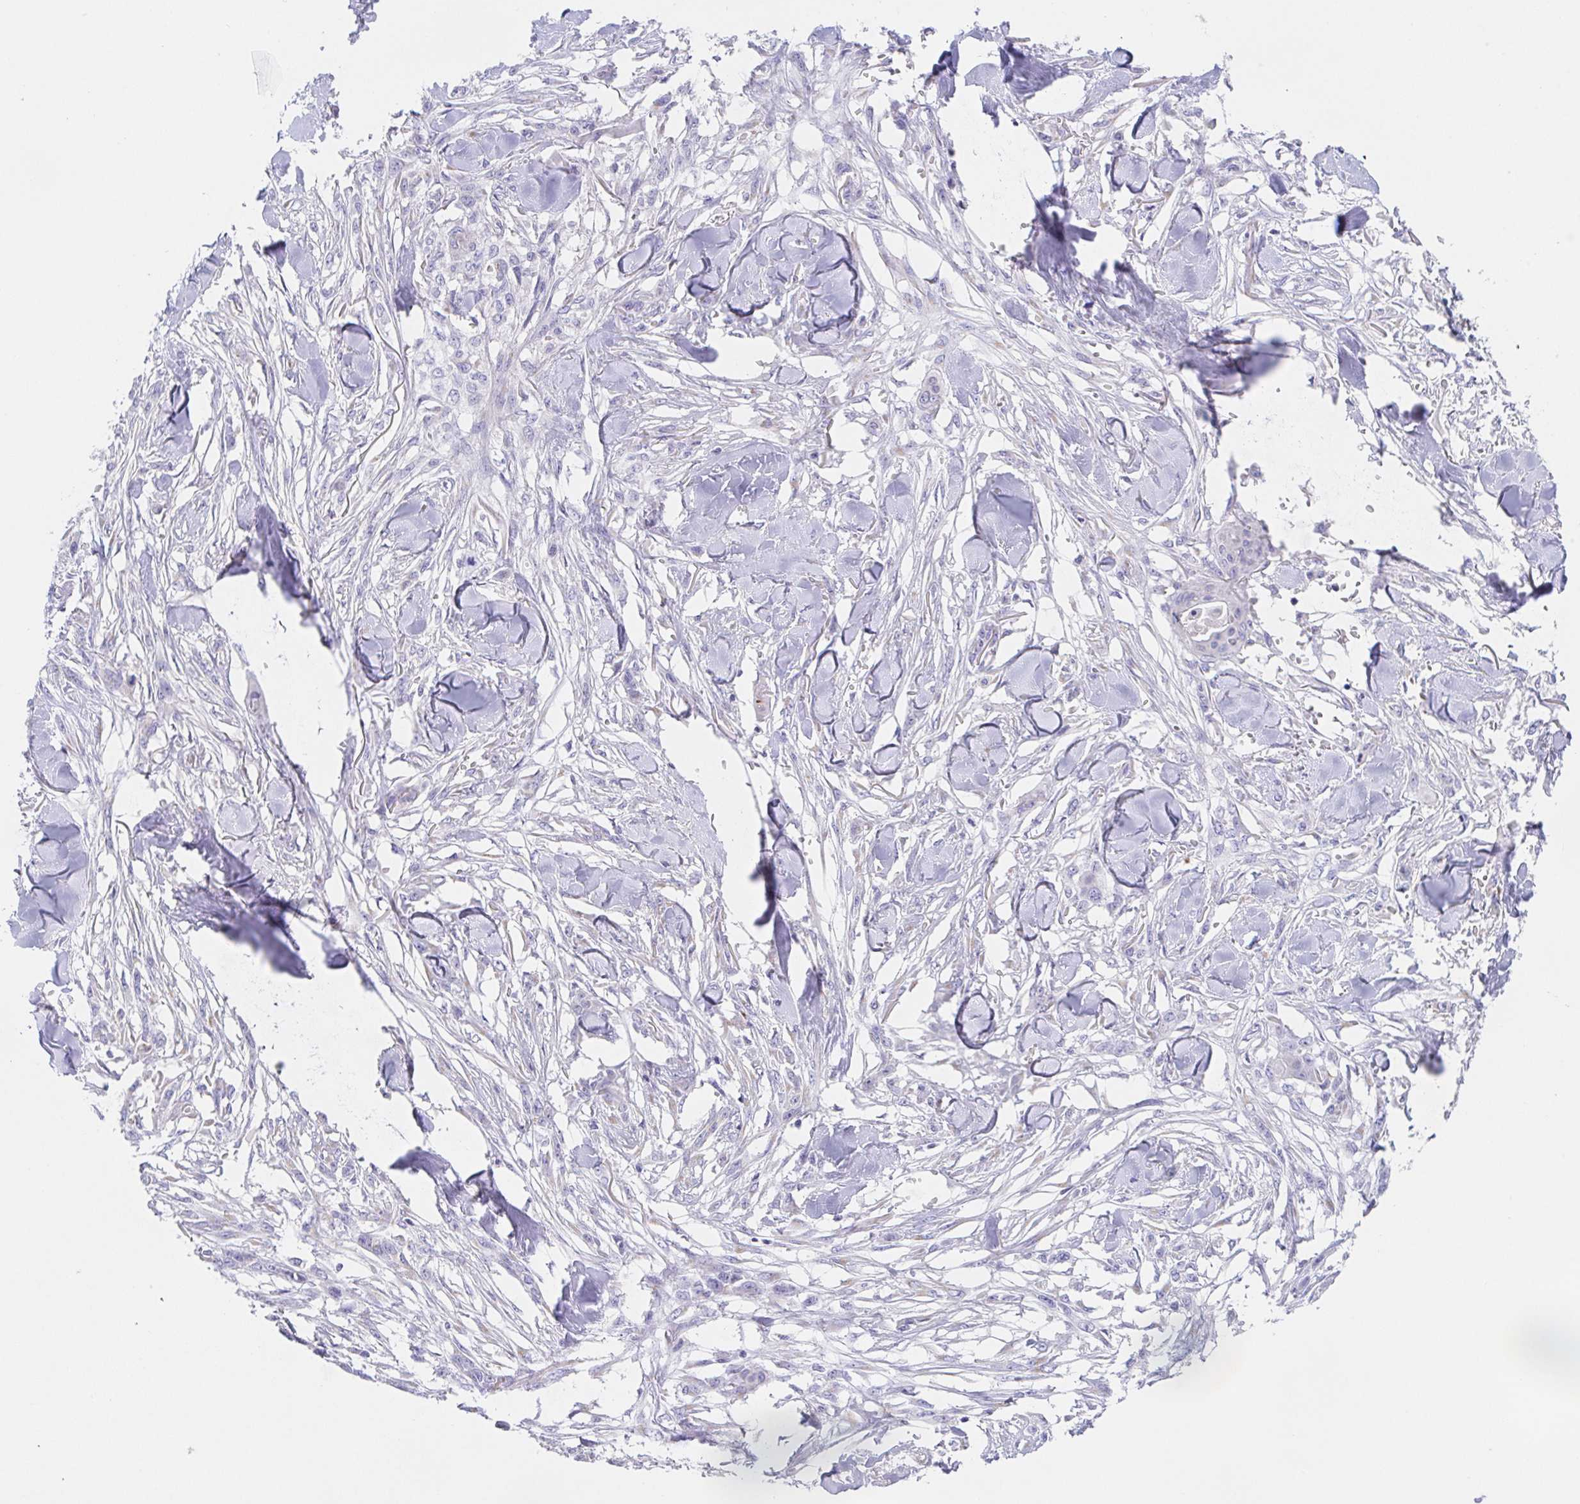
{"staining": {"intensity": "negative", "quantity": "none", "location": "none"}, "tissue": "skin cancer", "cell_type": "Tumor cells", "image_type": "cancer", "snomed": [{"axis": "morphology", "description": "Squamous cell carcinoma, NOS"}, {"axis": "topography", "description": "Skin"}], "caption": "This is an immunohistochemistry photomicrograph of skin squamous cell carcinoma. There is no expression in tumor cells.", "gene": "SCG3", "patient": {"sex": "female", "age": 59}}